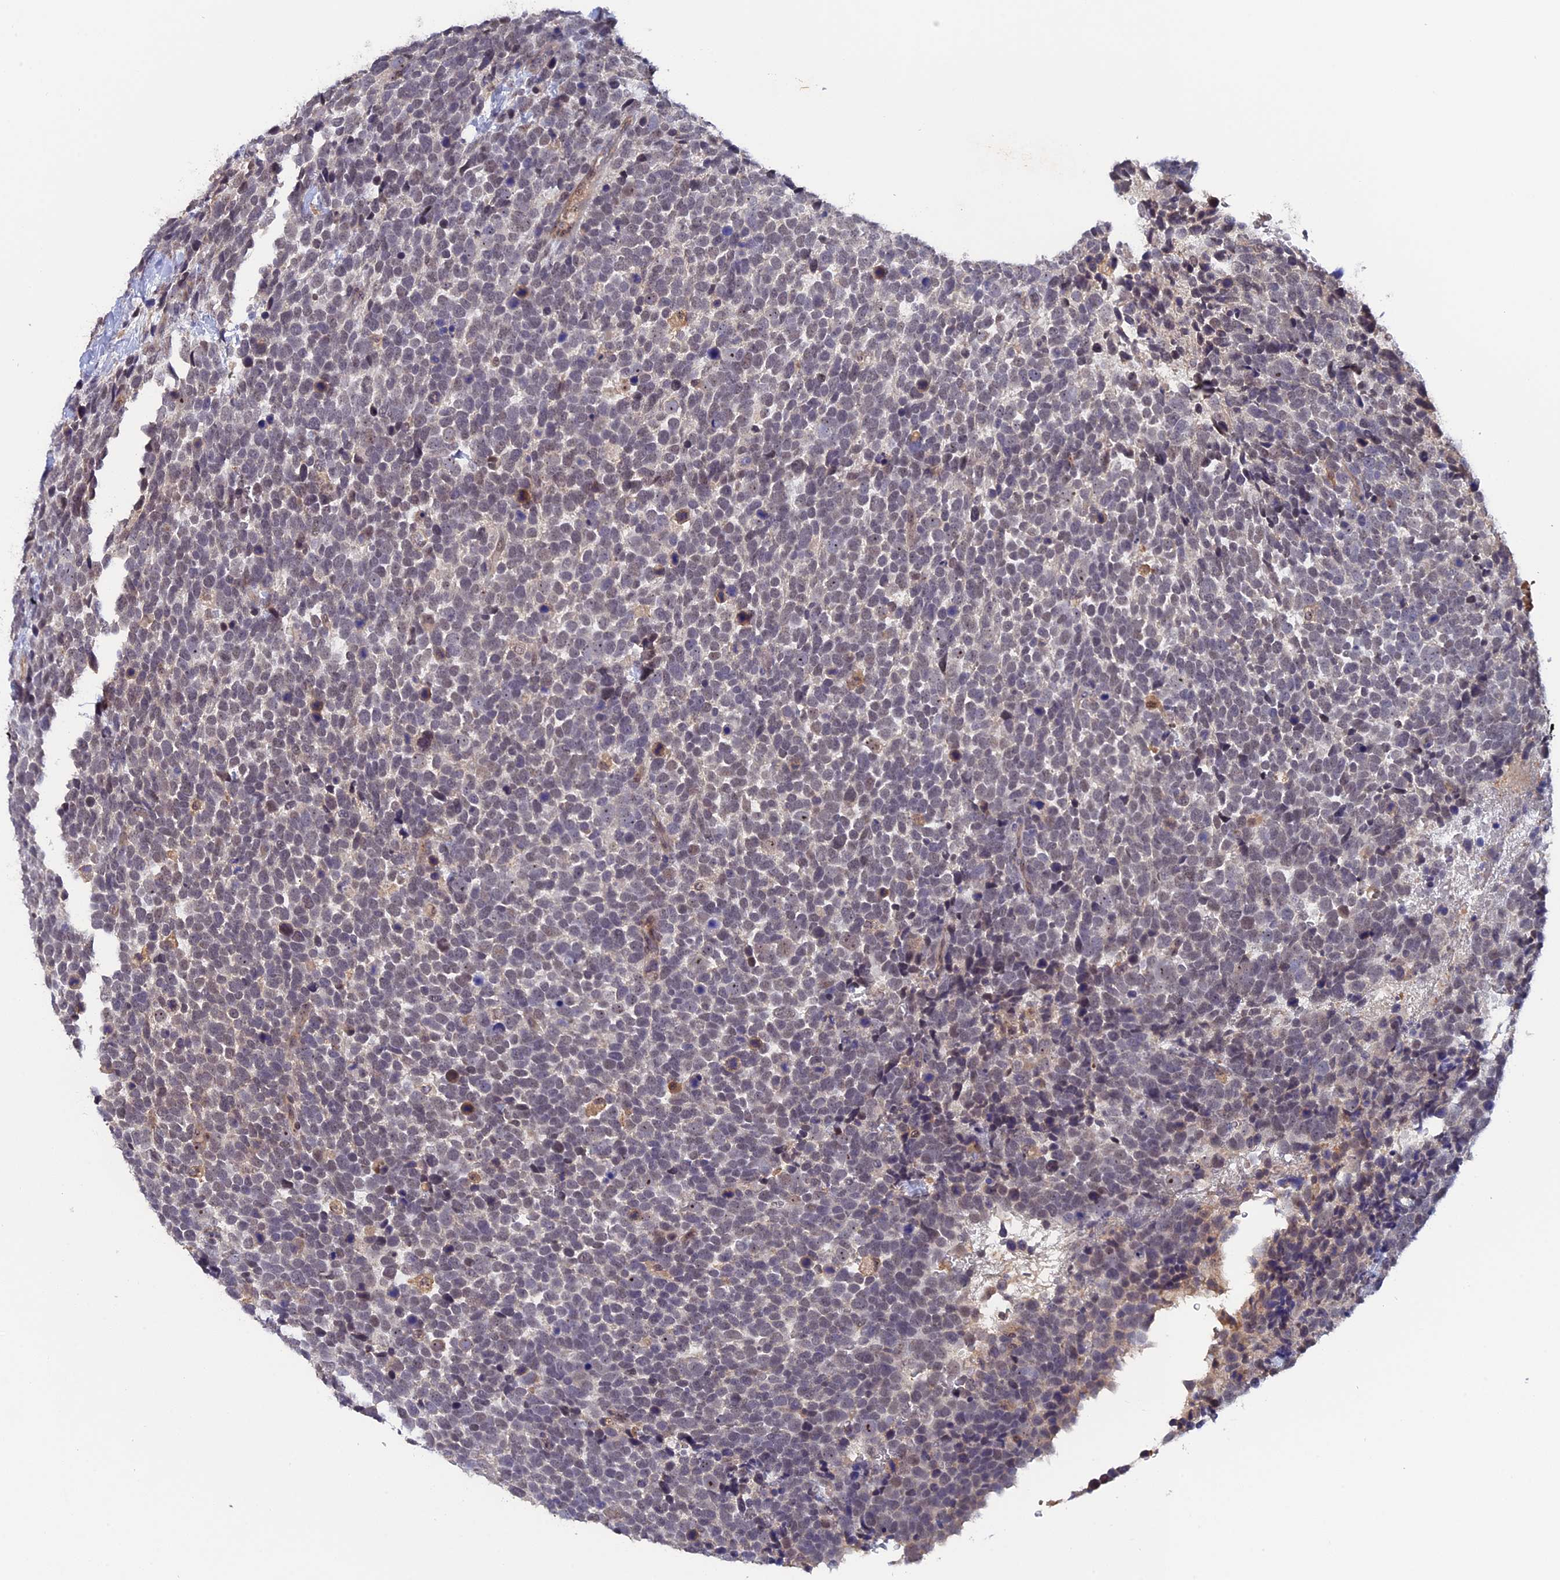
{"staining": {"intensity": "moderate", "quantity": "<25%", "location": "nuclear"}, "tissue": "urothelial cancer", "cell_type": "Tumor cells", "image_type": "cancer", "snomed": [{"axis": "morphology", "description": "Urothelial carcinoma, High grade"}, {"axis": "topography", "description": "Urinary bladder"}], "caption": "Tumor cells demonstrate low levels of moderate nuclear positivity in about <25% of cells in human urothelial cancer.", "gene": "FAM98C", "patient": {"sex": "female", "age": 82}}